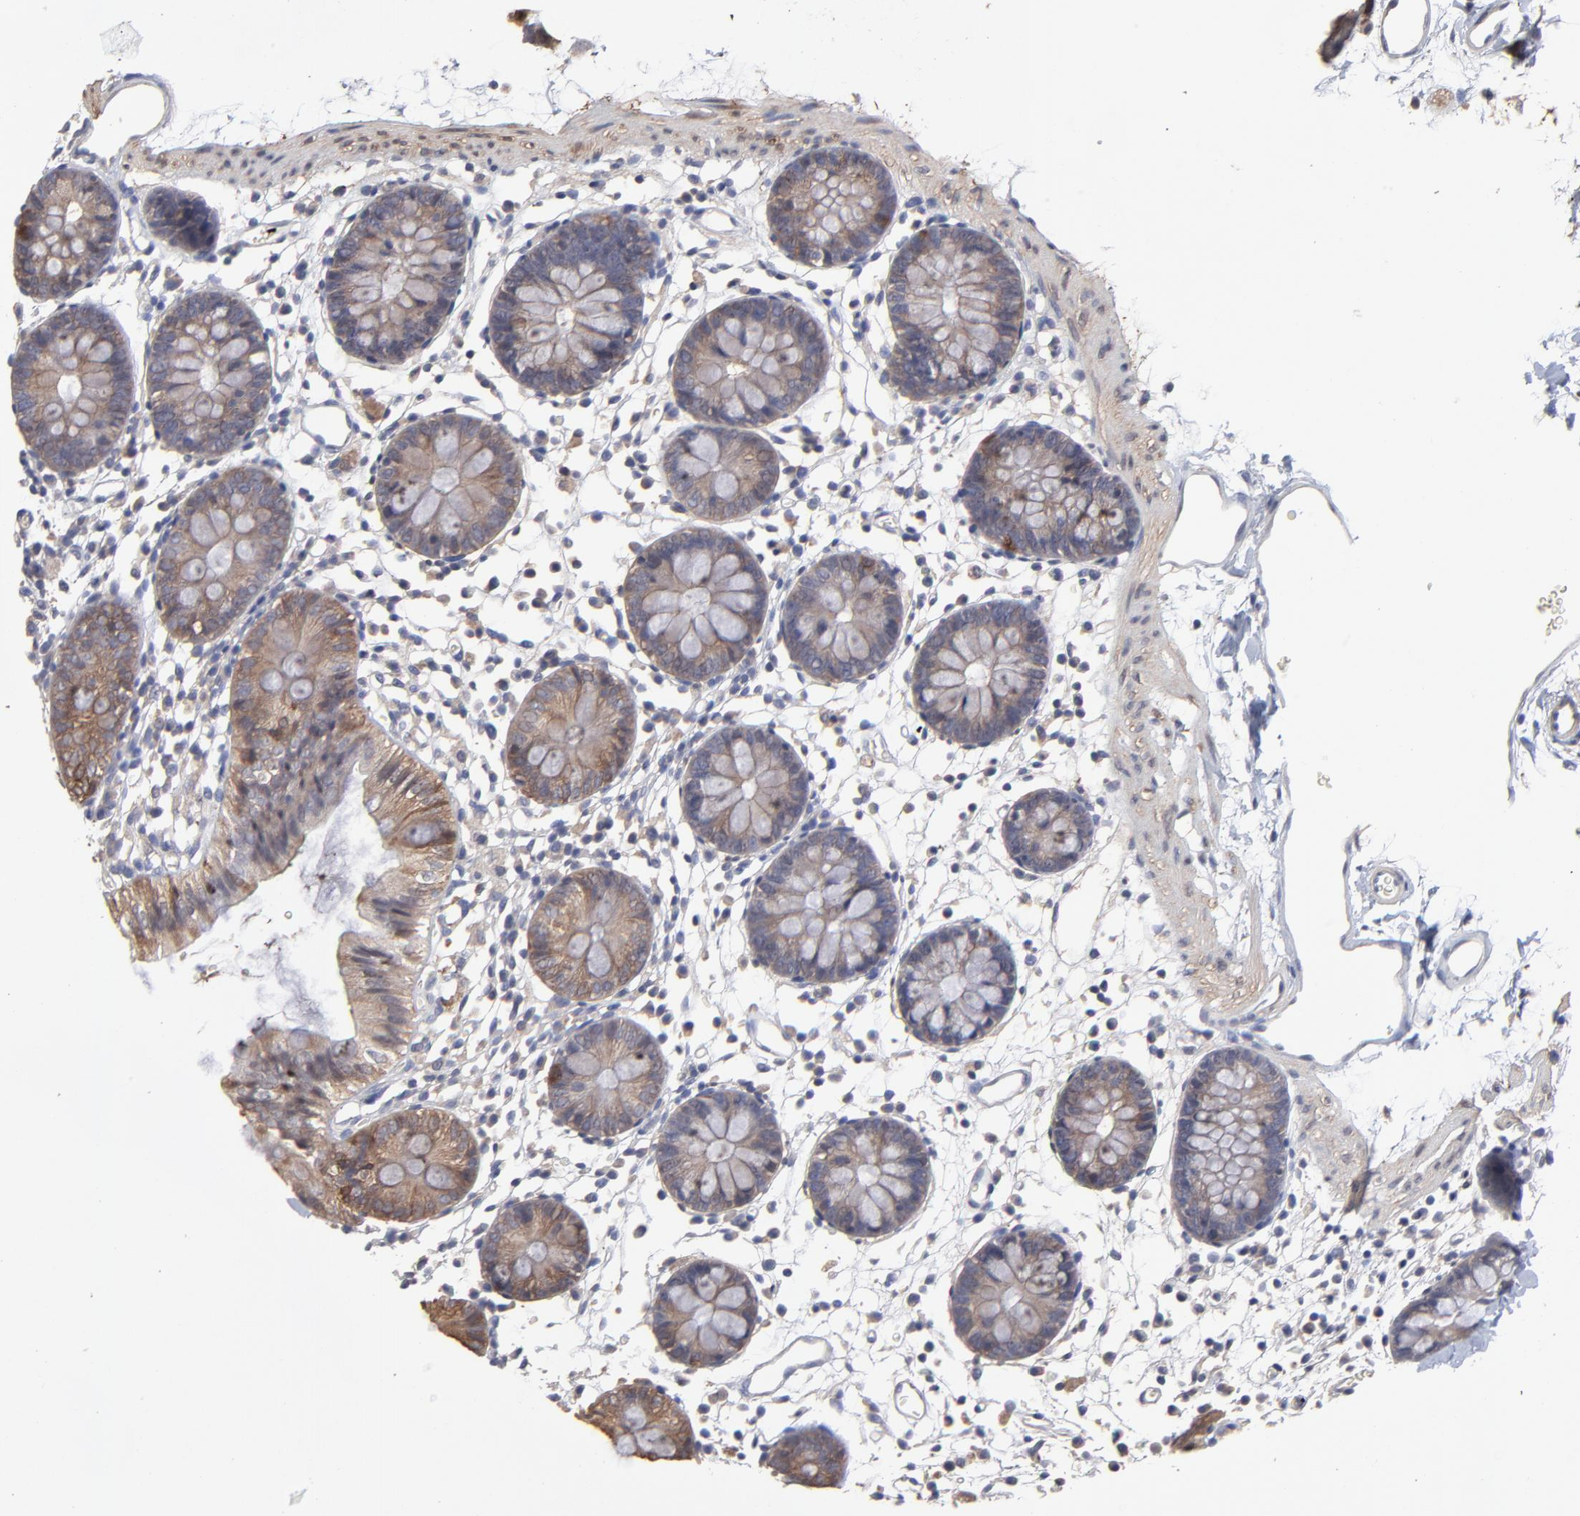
{"staining": {"intensity": "weak", "quantity": "25%-75%", "location": "cytoplasmic/membranous"}, "tissue": "colon", "cell_type": "Endothelial cells", "image_type": "normal", "snomed": [{"axis": "morphology", "description": "Normal tissue, NOS"}, {"axis": "topography", "description": "Colon"}], "caption": "IHC (DAB) staining of unremarkable human colon displays weak cytoplasmic/membranous protein staining in approximately 25%-75% of endothelial cells. Using DAB (brown) and hematoxylin (blue) stains, captured at high magnification using brightfield microscopy.", "gene": "TANGO2", "patient": {"sex": "male", "age": 14}}